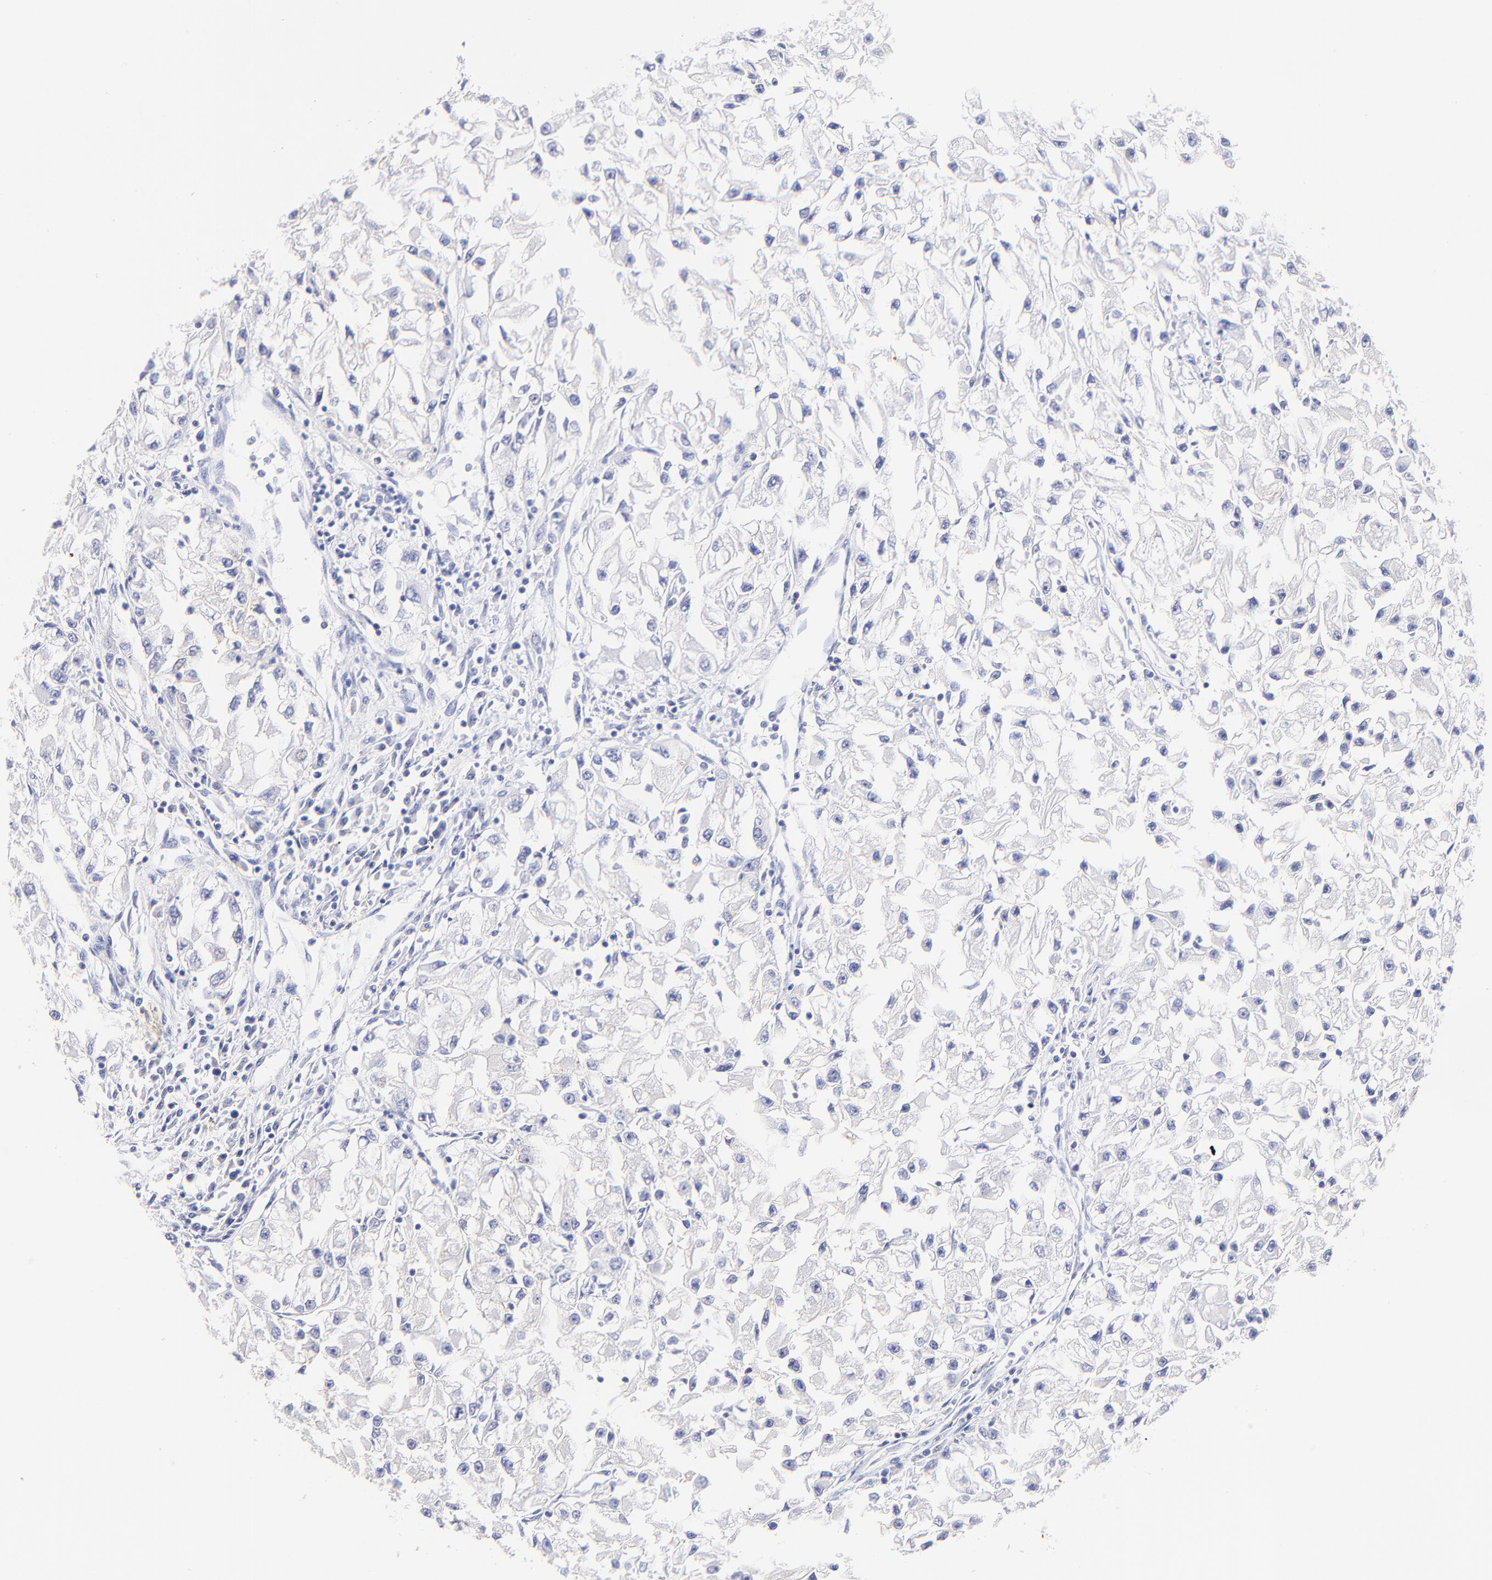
{"staining": {"intensity": "negative", "quantity": "none", "location": "none"}, "tissue": "renal cancer", "cell_type": "Tumor cells", "image_type": "cancer", "snomed": [{"axis": "morphology", "description": "Adenocarcinoma, NOS"}, {"axis": "topography", "description": "Kidney"}], "caption": "IHC image of adenocarcinoma (renal) stained for a protein (brown), which displays no positivity in tumor cells.", "gene": "RAB3A", "patient": {"sex": "male", "age": 59}}